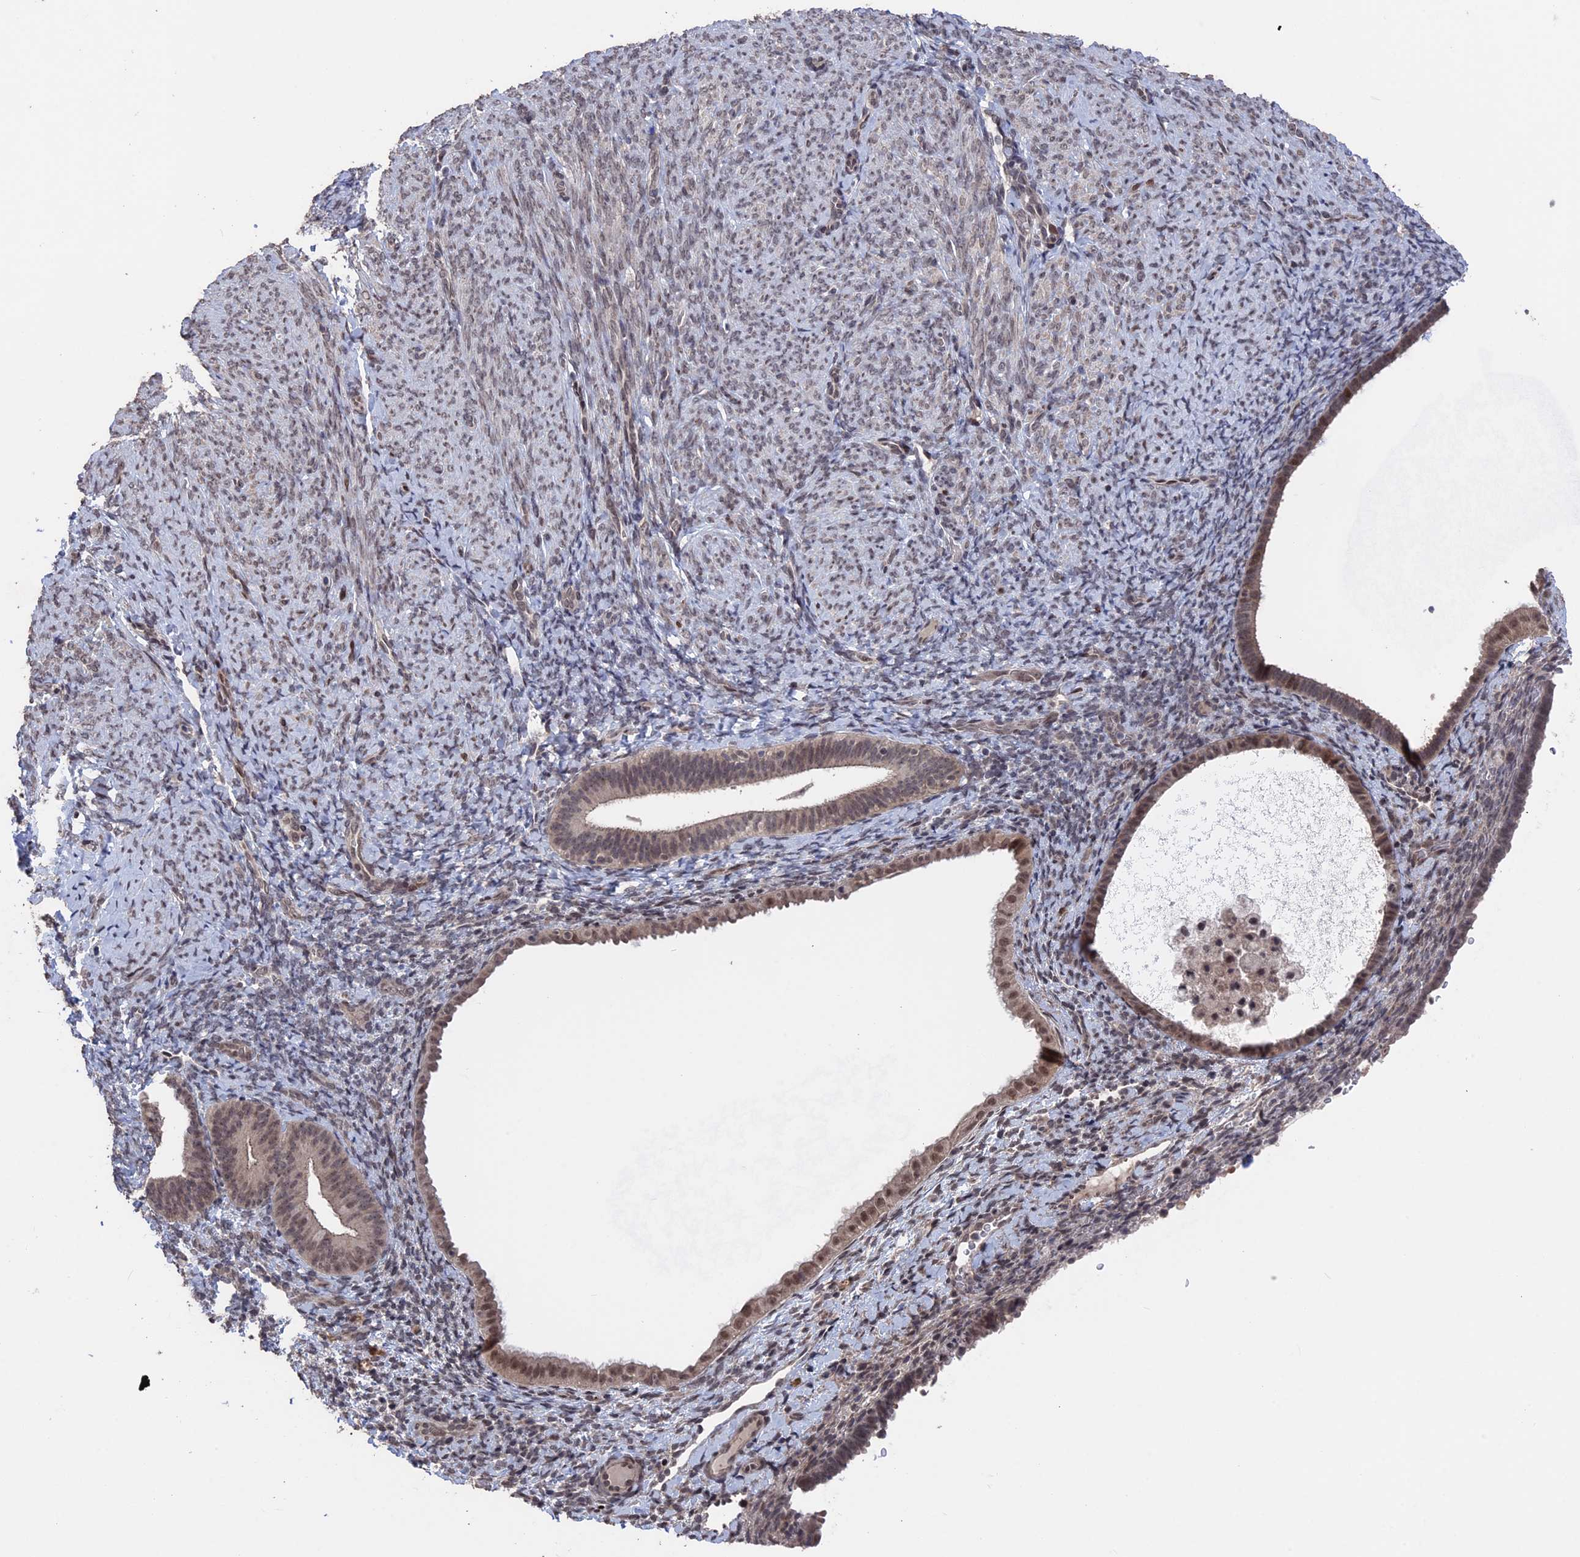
{"staining": {"intensity": "negative", "quantity": "none", "location": "none"}, "tissue": "endometrium", "cell_type": "Cells in endometrial stroma", "image_type": "normal", "snomed": [{"axis": "morphology", "description": "Normal tissue, NOS"}, {"axis": "topography", "description": "Endometrium"}], "caption": "Immunohistochemical staining of benign human endometrium displays no significant positivity in cells in endometrial stroma.", "gene": "NR2C2AP", "patient": {"sex": "female", "age": 65}}